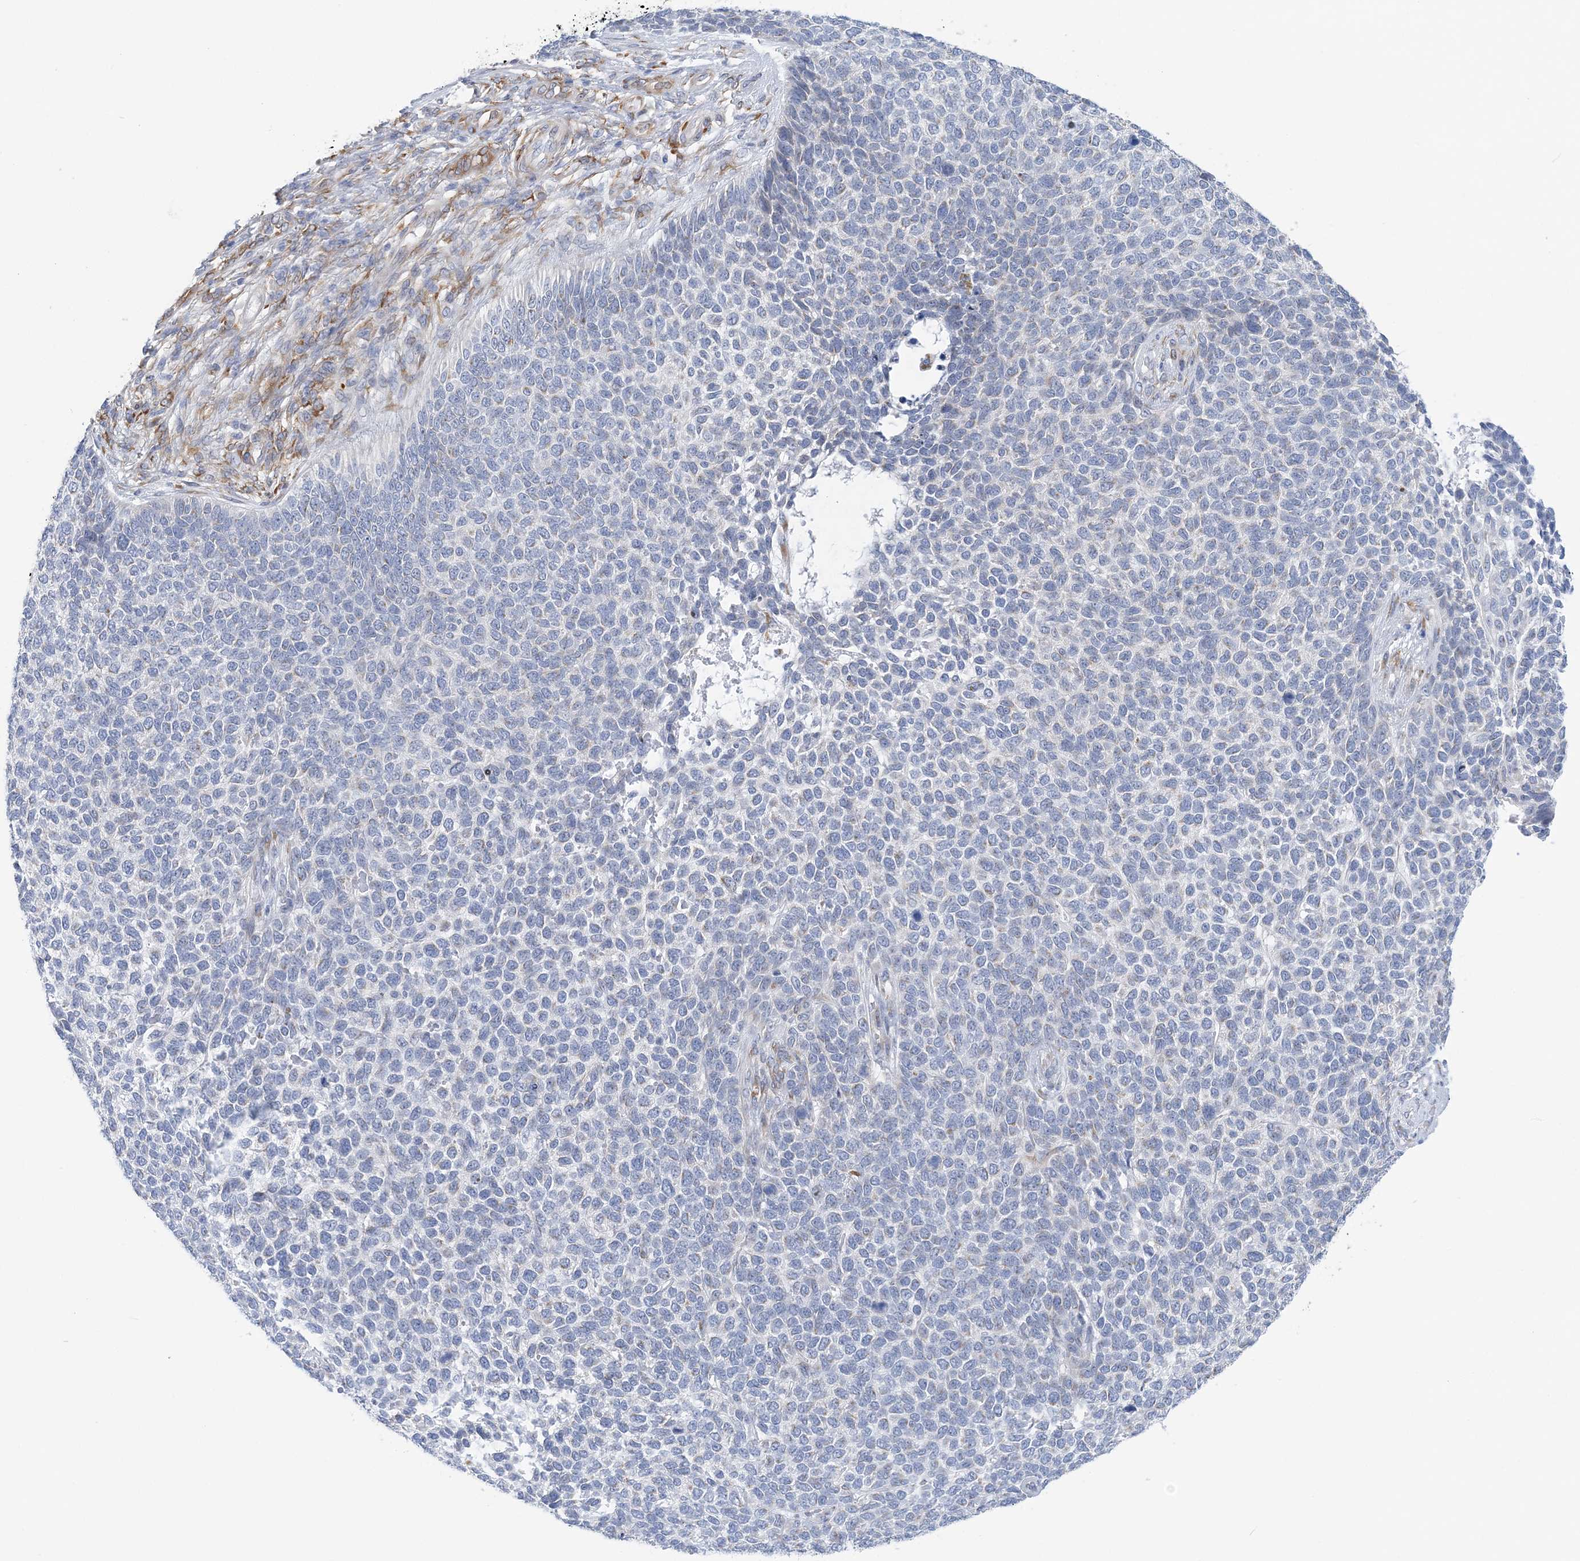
{"staining": {"intensity": "negative", "quantity": "none", "location": "none"}, "tissue": "skin cancer", "cell_type": "Tumor cells", "image_type": "cancer", "snomed": [{"axis": "morphology", "description": "Basal cell carcinoma"}, {"axis": "topography", "description": "Skin"}], "caption": "A high-resolution histopathology image shows IHC staining of skin cancer (basal cell carcinoma), which exhibits no significant positivity in tumor cells.", "gene": "PLEKHG4B", "patient": {"sex": "female", "age": 84}}